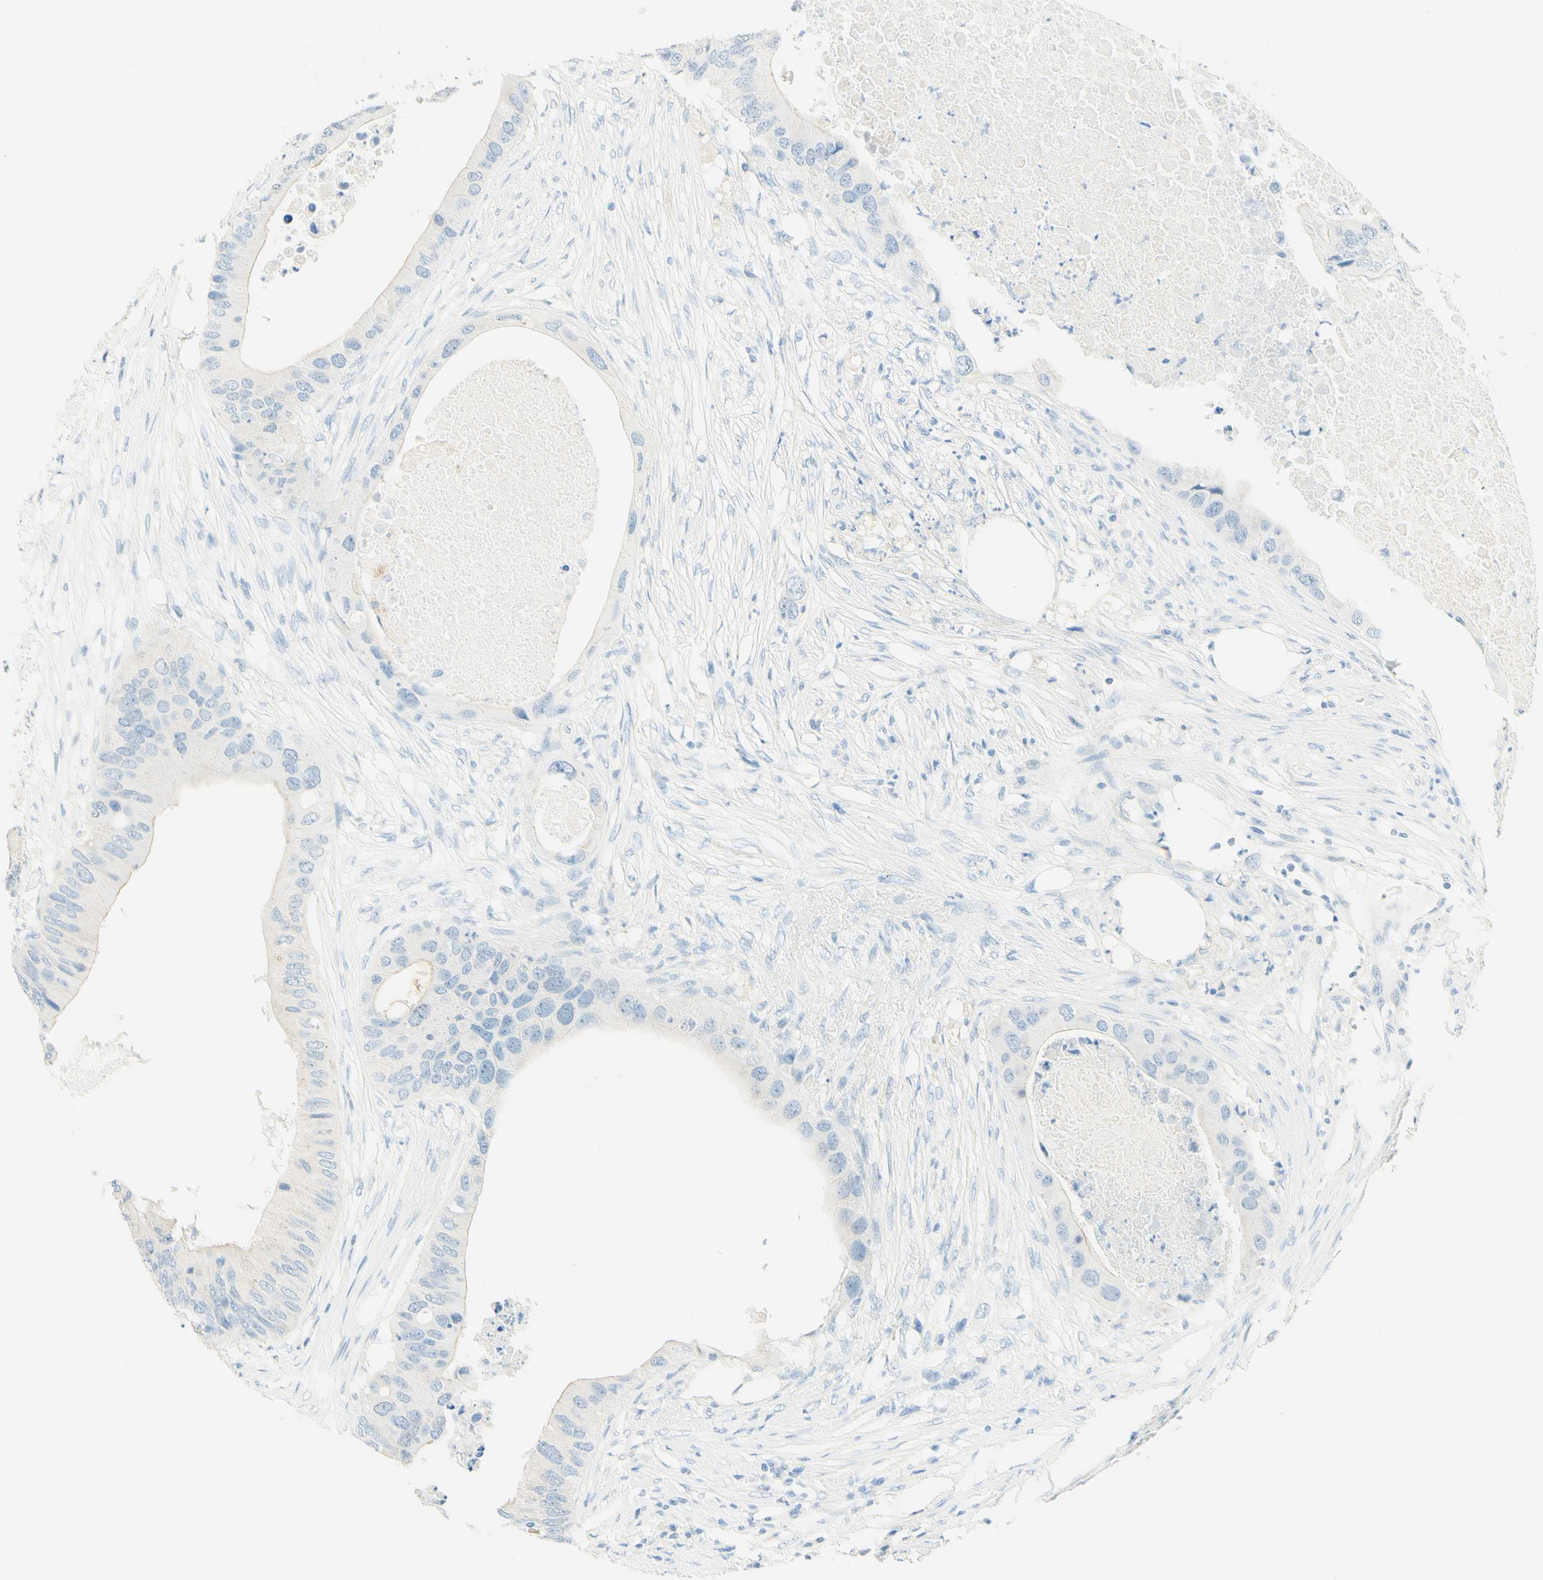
{"staining": {"intensity": "negative", "quantity": "none", "location": "none"}, "tissue": "colorectal cancer", "cell_type": "Tumor cells", "image_type": "cancer", "snomed": [{"axis": "morphology", "description": "Adenocarcinoma, NOS"}, {"axis": "topography", "description": "Colon"}], "caption": "Immunohistochemical staining of colorectal cancer displays no significant positivity in tumor cells.", "gene": "TMEM132D", "patient": {"sex": "male", "age": 71}}